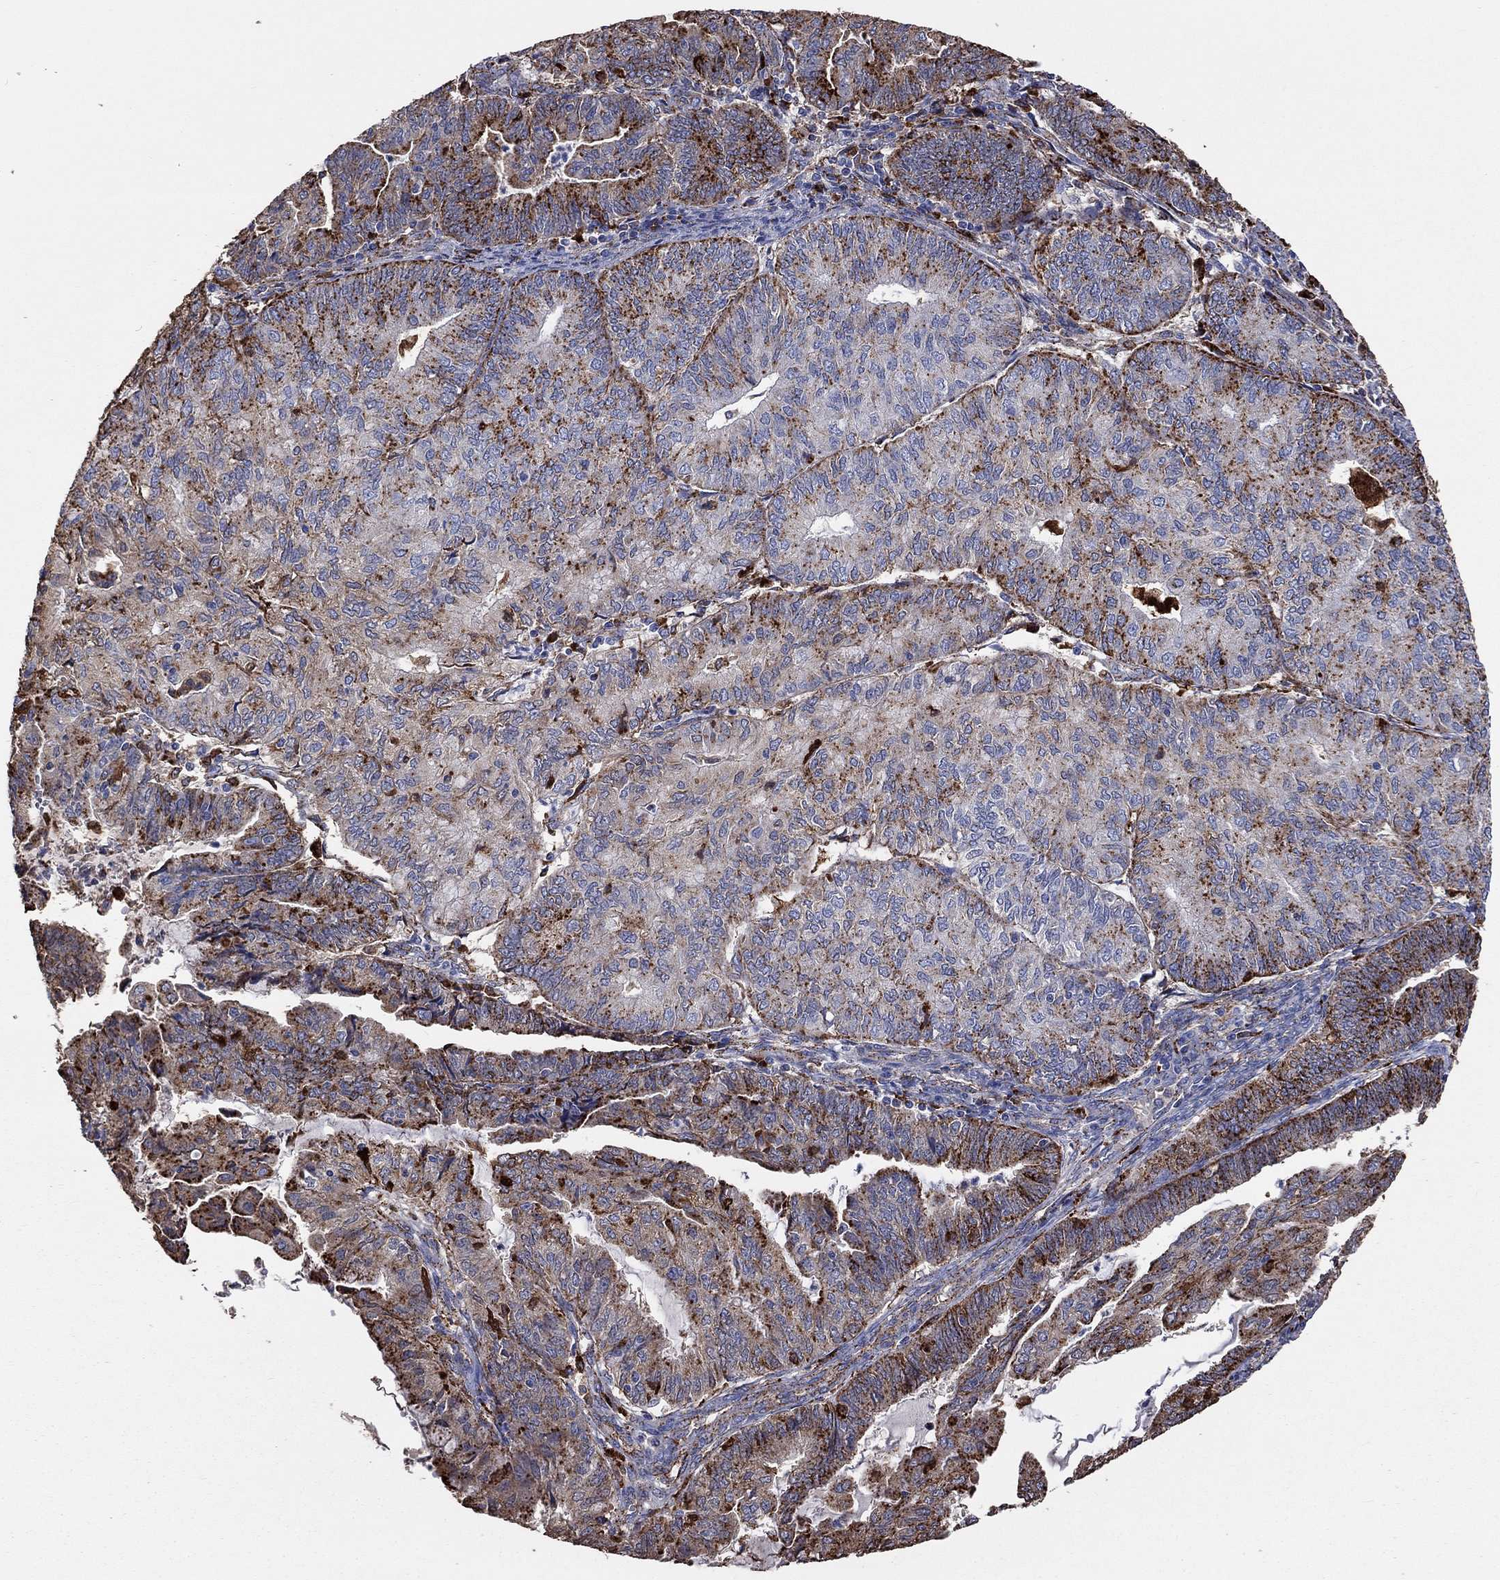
{"staining": {"intensity": "strong", "quantity": "25%-75%", "location": "cytoplasmic/membranous"}, "tissue": "endometrial cancer", "cell_type": "Tumor cells", "image_type": "cancer", "snomed": [{"axis": "morphology", "description": "Adenocarcinoma, NOS"}, {"axis": "topography", "description": "Endometrium"}], "caption": "High-magnification brightfield microscopy of endometrial adenocarcinoma stained with DAB (brown) and counterstained with hematoxylin (blue). tumor cells exhibit strong cytoplasmic/membranous positivity is present in about25%-75% of cells. (Stains: DAB (3,3'-diaminobenzidine) in brown, nuclei in blue, Microscopy: brightfield microscopy at high magnification).", "gene": "CTSB", "patient": {"sex": "female", "age": 82}}